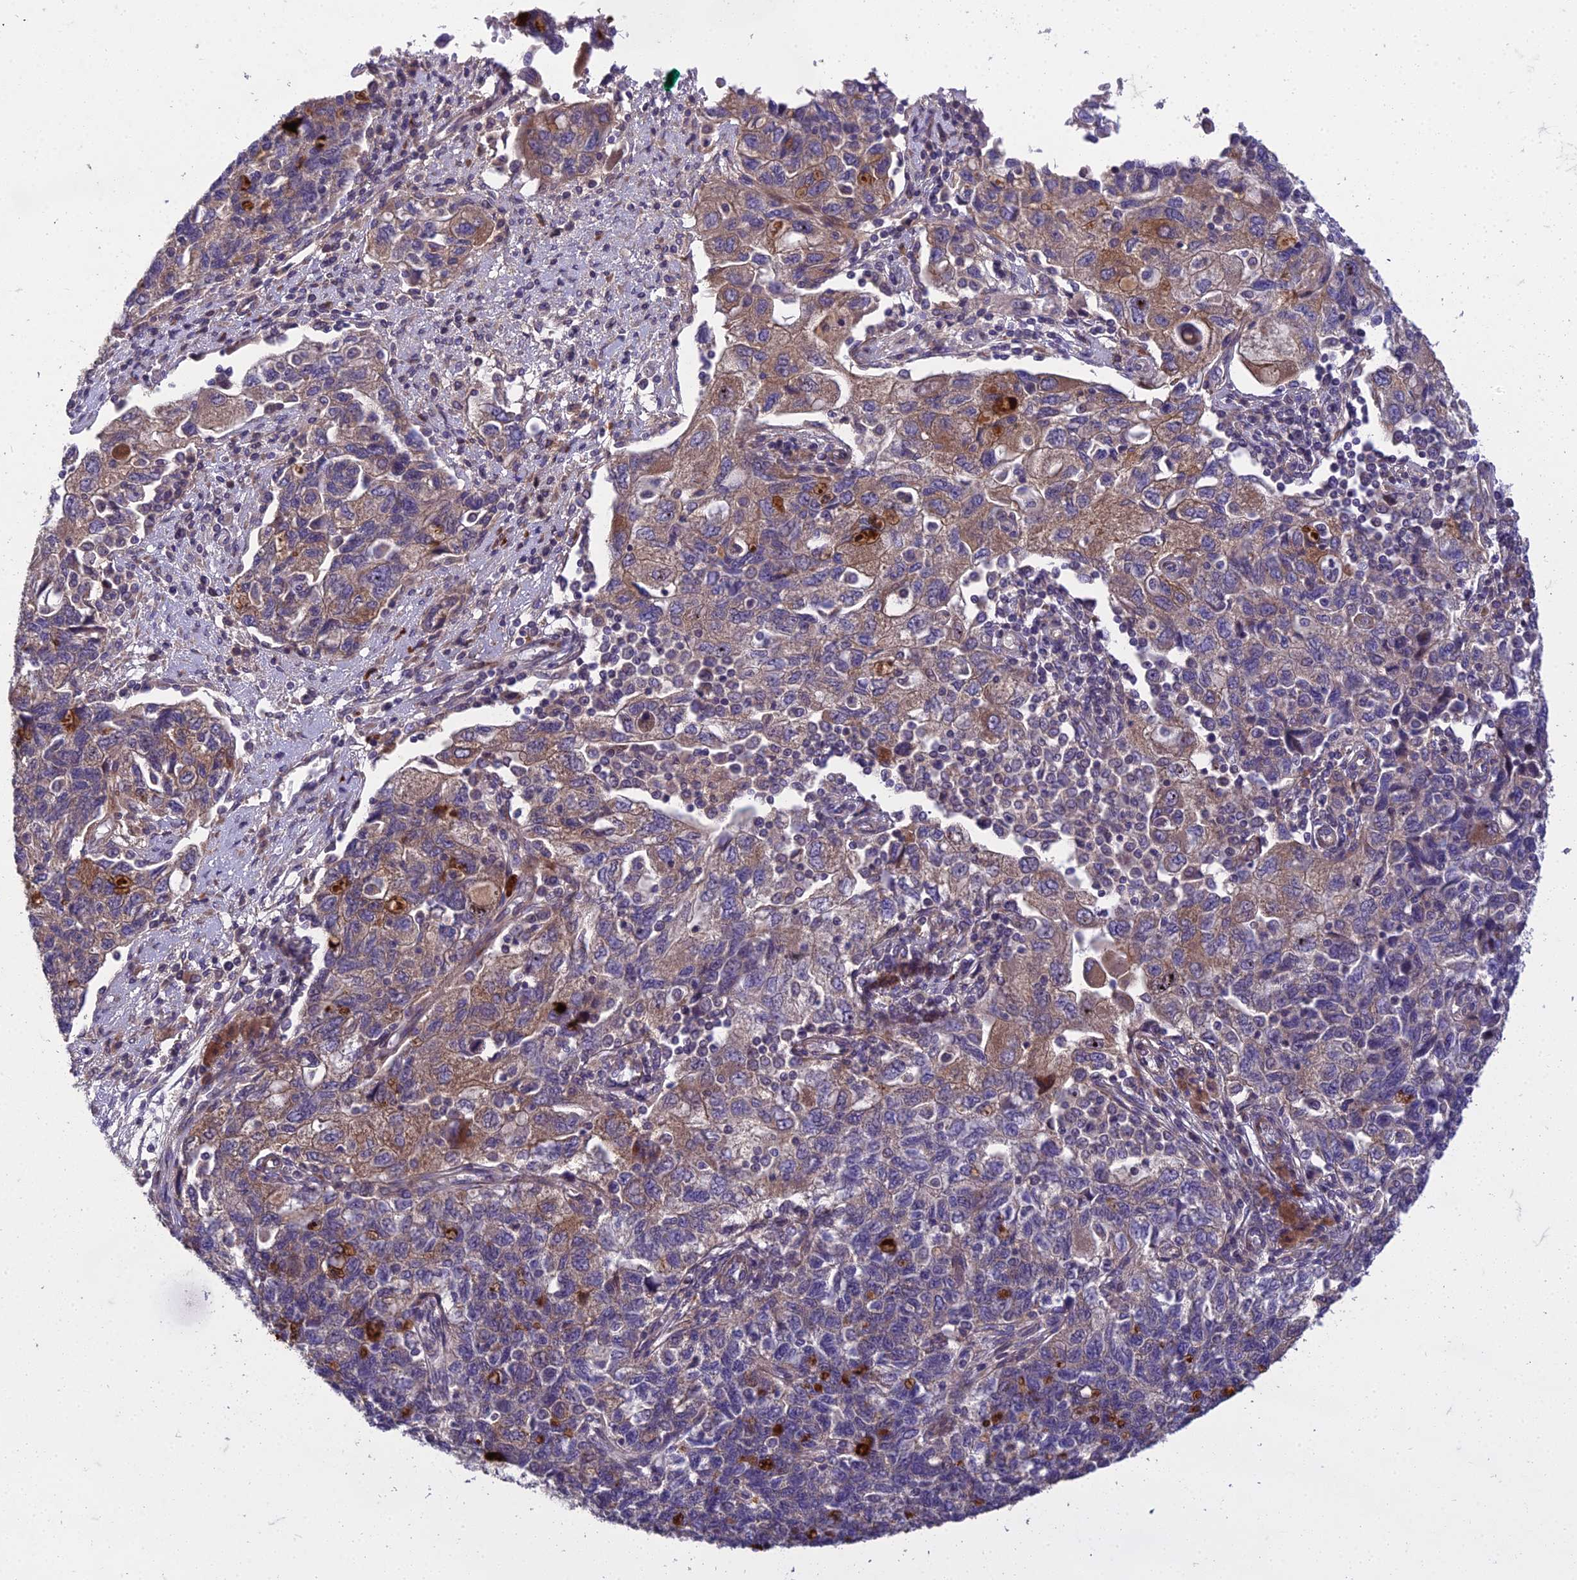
{"staining": {"intensity": "moderate", "quantity": ">75%", "location": "cytoplasmic/membranous"}, "tissue": "ovarian cancer", "cell_type": "Tumor cells", "image_type": "cancer", "snomed": [{"axis": "morphology", "description": "Carcinoma, NOS"}, {"axis": "morphology", "description": "Cystadenocarcinoma, serous, NOS"}, {"axis": "topography", "description": "Ovary"}], "caption": "Immunohistochemistry photomicrograph of neoplastic tissue: ovarian cancer stained using immunohistochemistry exhibits medium levels of moderate protein expression localized specifically in the cytoplasmic/membranous of tumor cells, appearing as a cytoplasmic/membranous brown color.", "gene": "ADIPOR2", "patient": {"sex": "female", "age": 69}}